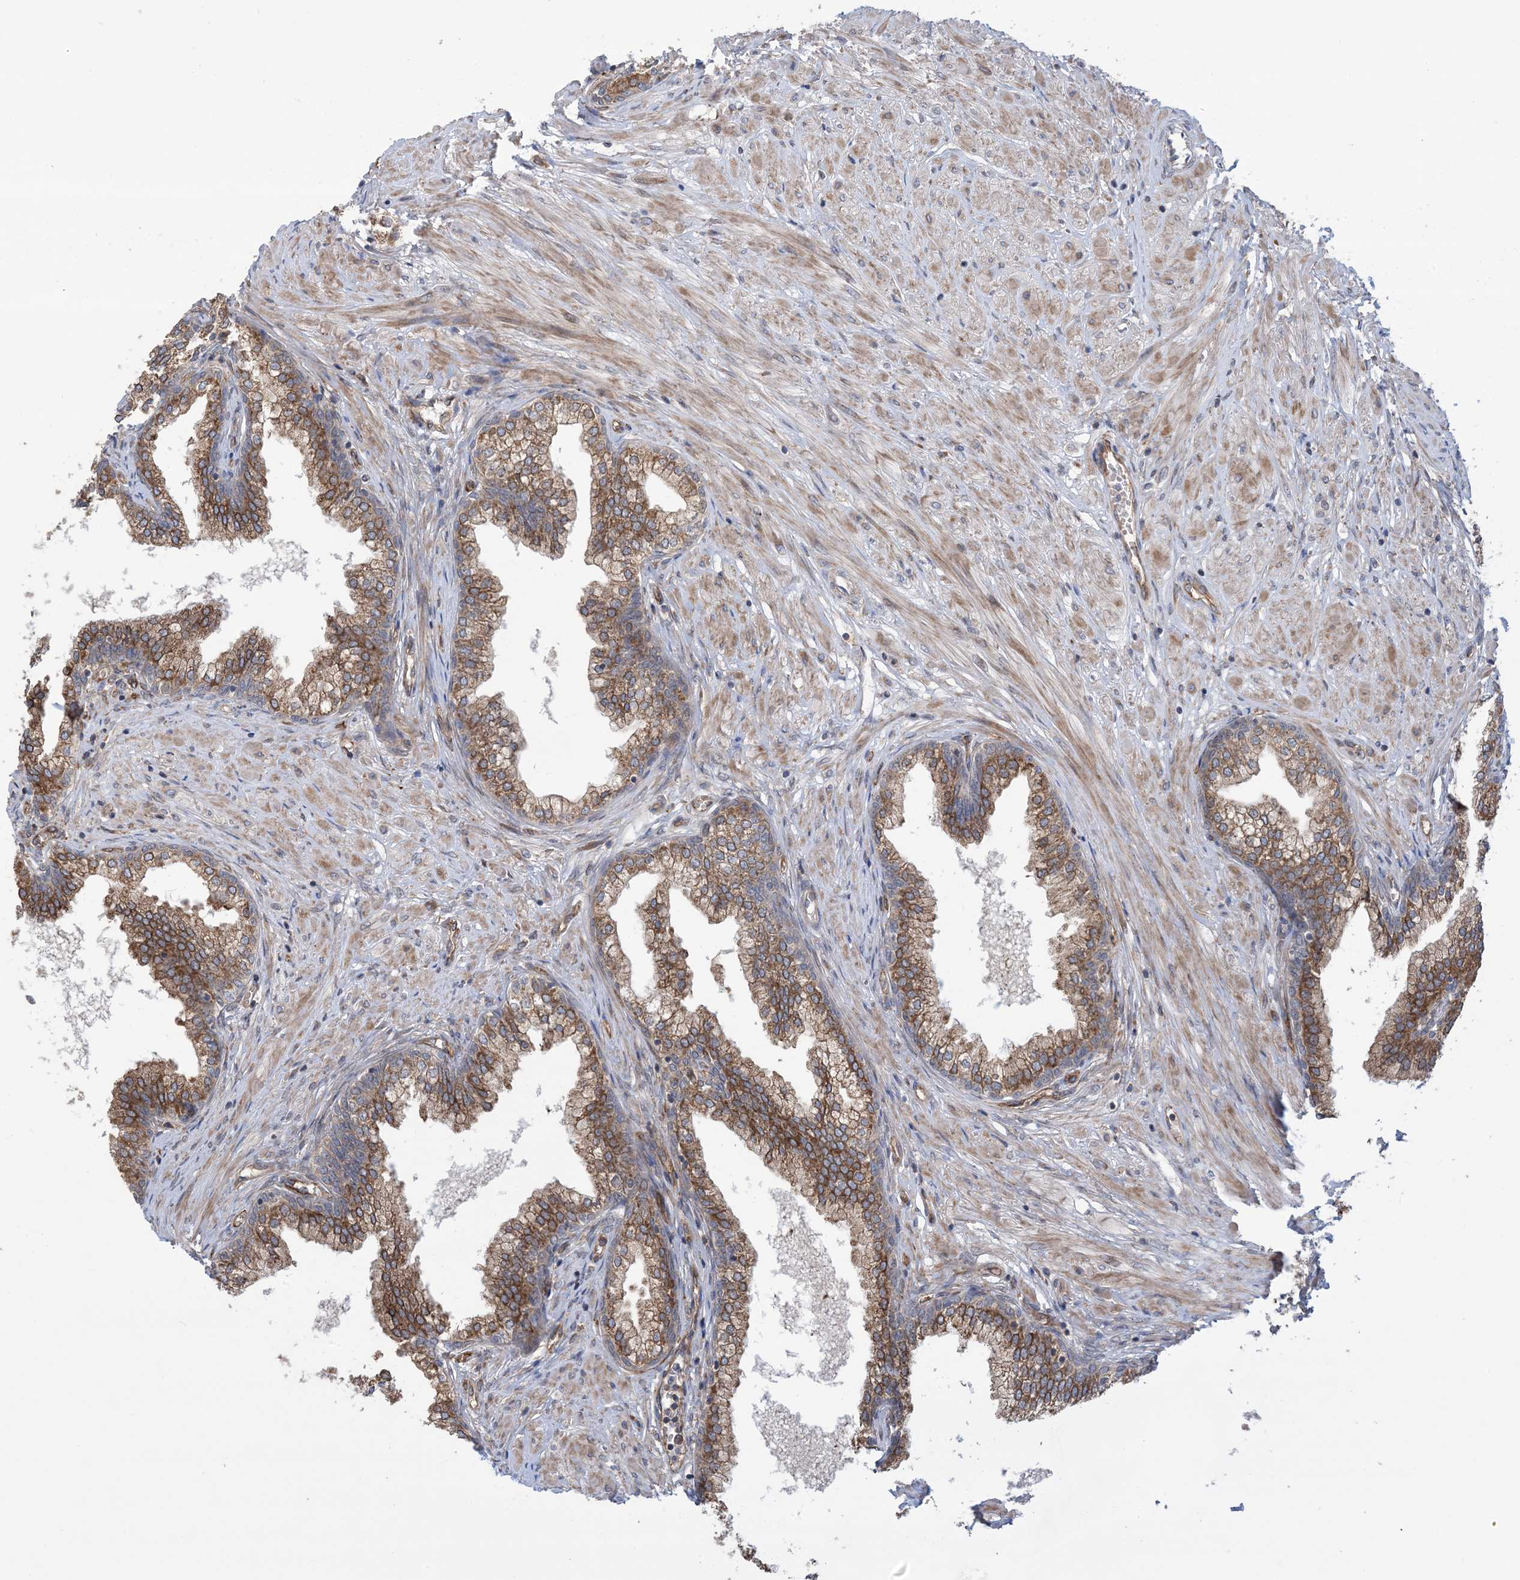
{"staining": {"intensity": "moderate", "quantity": ">75%", "location": "cytoplasmic/membranous"}, "tissue": "prostate", "cell_type": "Glandular cells", "image_type": "normal", "snomed": [{"axis": "morphology", "description": "Normal tissue, NOS"}, {"axis": "morphology", "description": "Urothelial carcinoma, Low grade"}, {"axis": "topography", "description": "Urinary bladder"}, {"axis": "topography", "description": "Prostate"}], "caption": "A brown stain shows moderate cytoplasmic/membranous expression of a protein in glandular cells of unremarkable prostate.", "gene": "CLEC16A", "patient": {"sex": "male", "age": 60}}